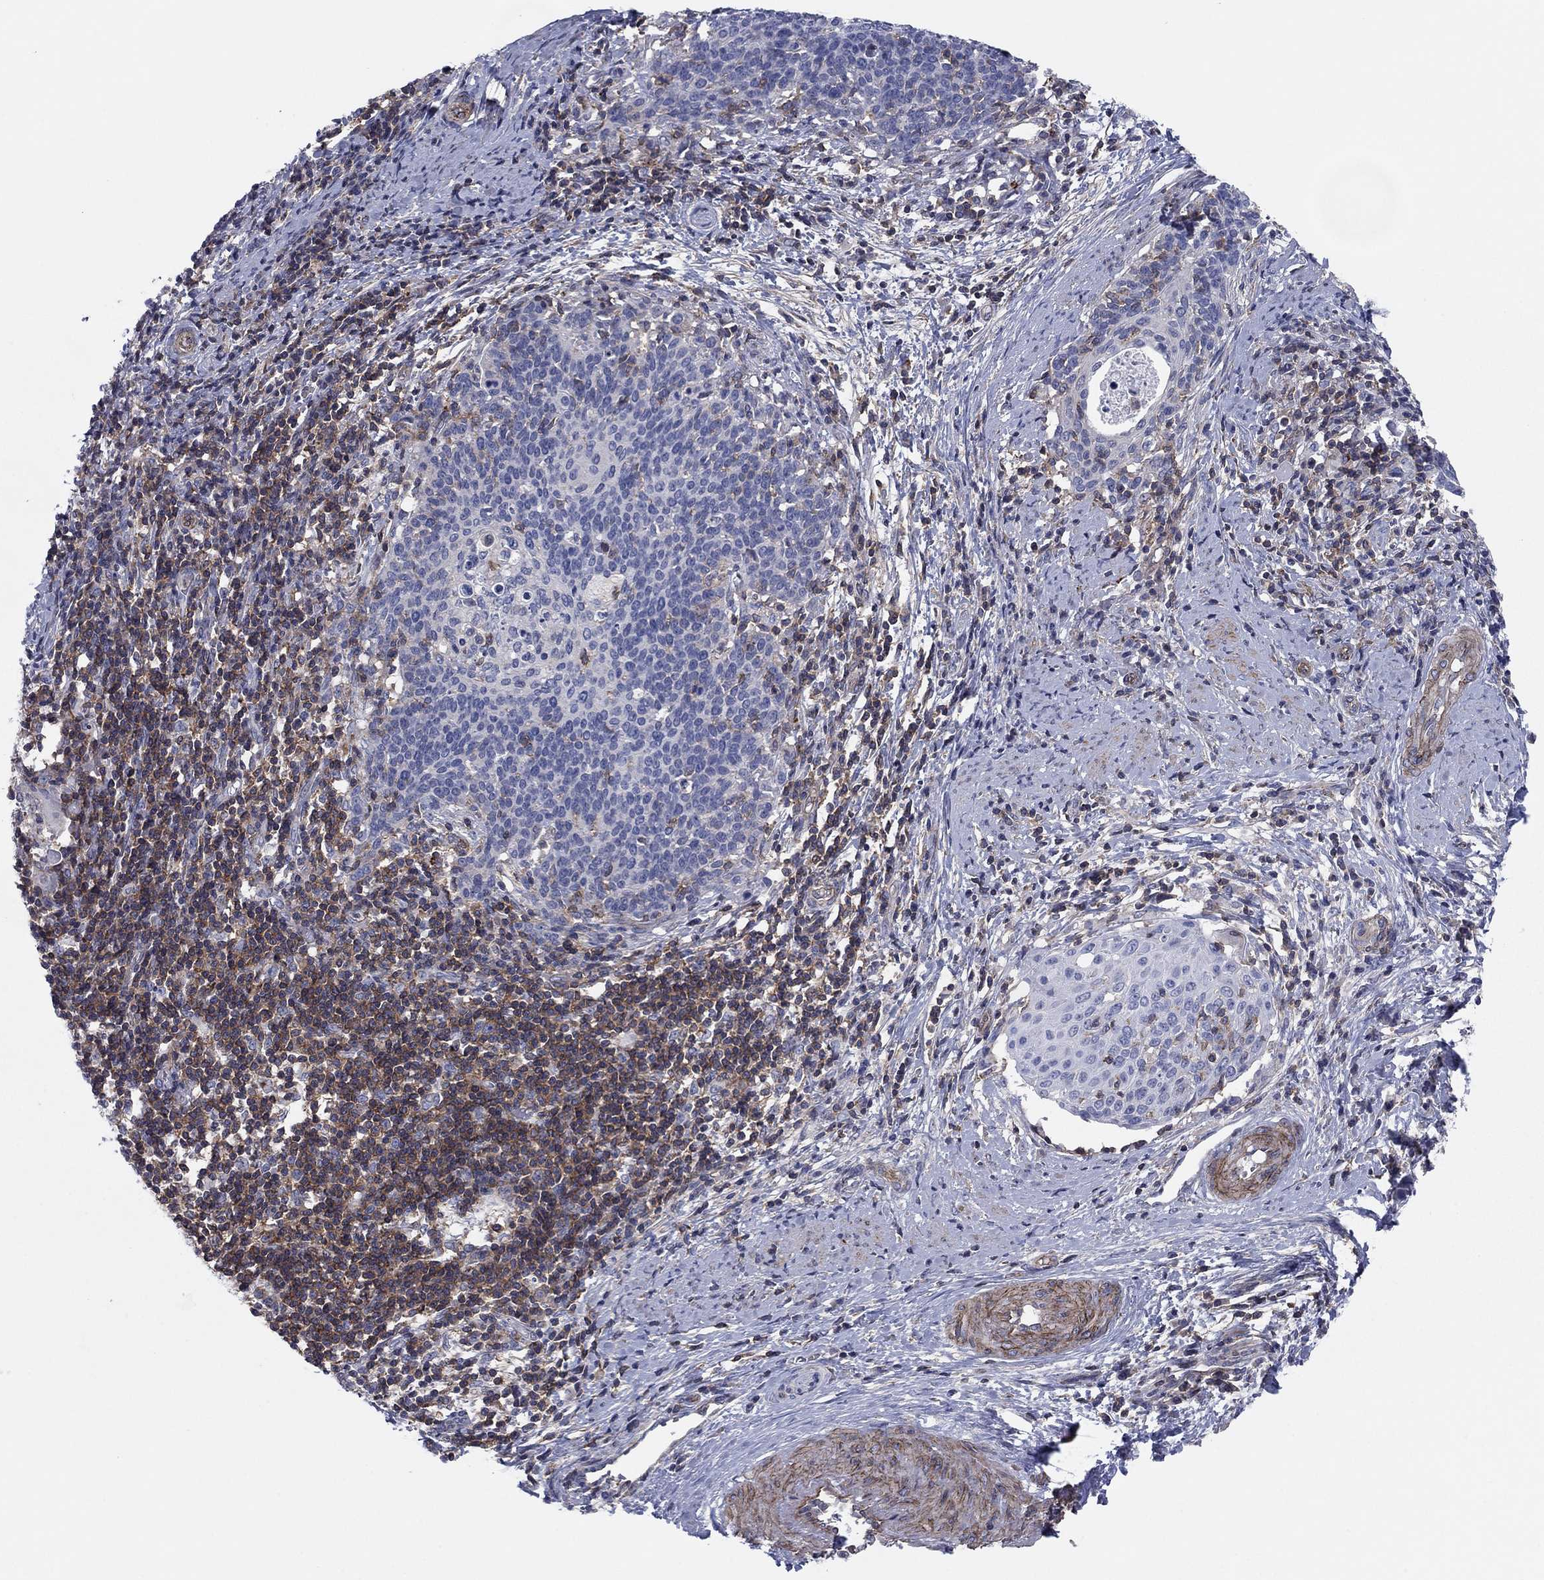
{"staining": {"intensity": "negative", "quantity": "none", "location": "none"}, "tissue": "cervical cancer", "cell_type": "Tumor cells", "image_type": "cancer", "snomed": [{"axis": "morphology", "description": "Squamous cell carcinoma, NOS"}, {"axis": "topography", "description": "Cervix"}], "caption": "Protein analysis of cervical cancer (squamous cell carcinoma) demonstrates no significant positivity in tumor cells.", "gene": "PSD4", "patient": {"sex": "female", "age": 39}}